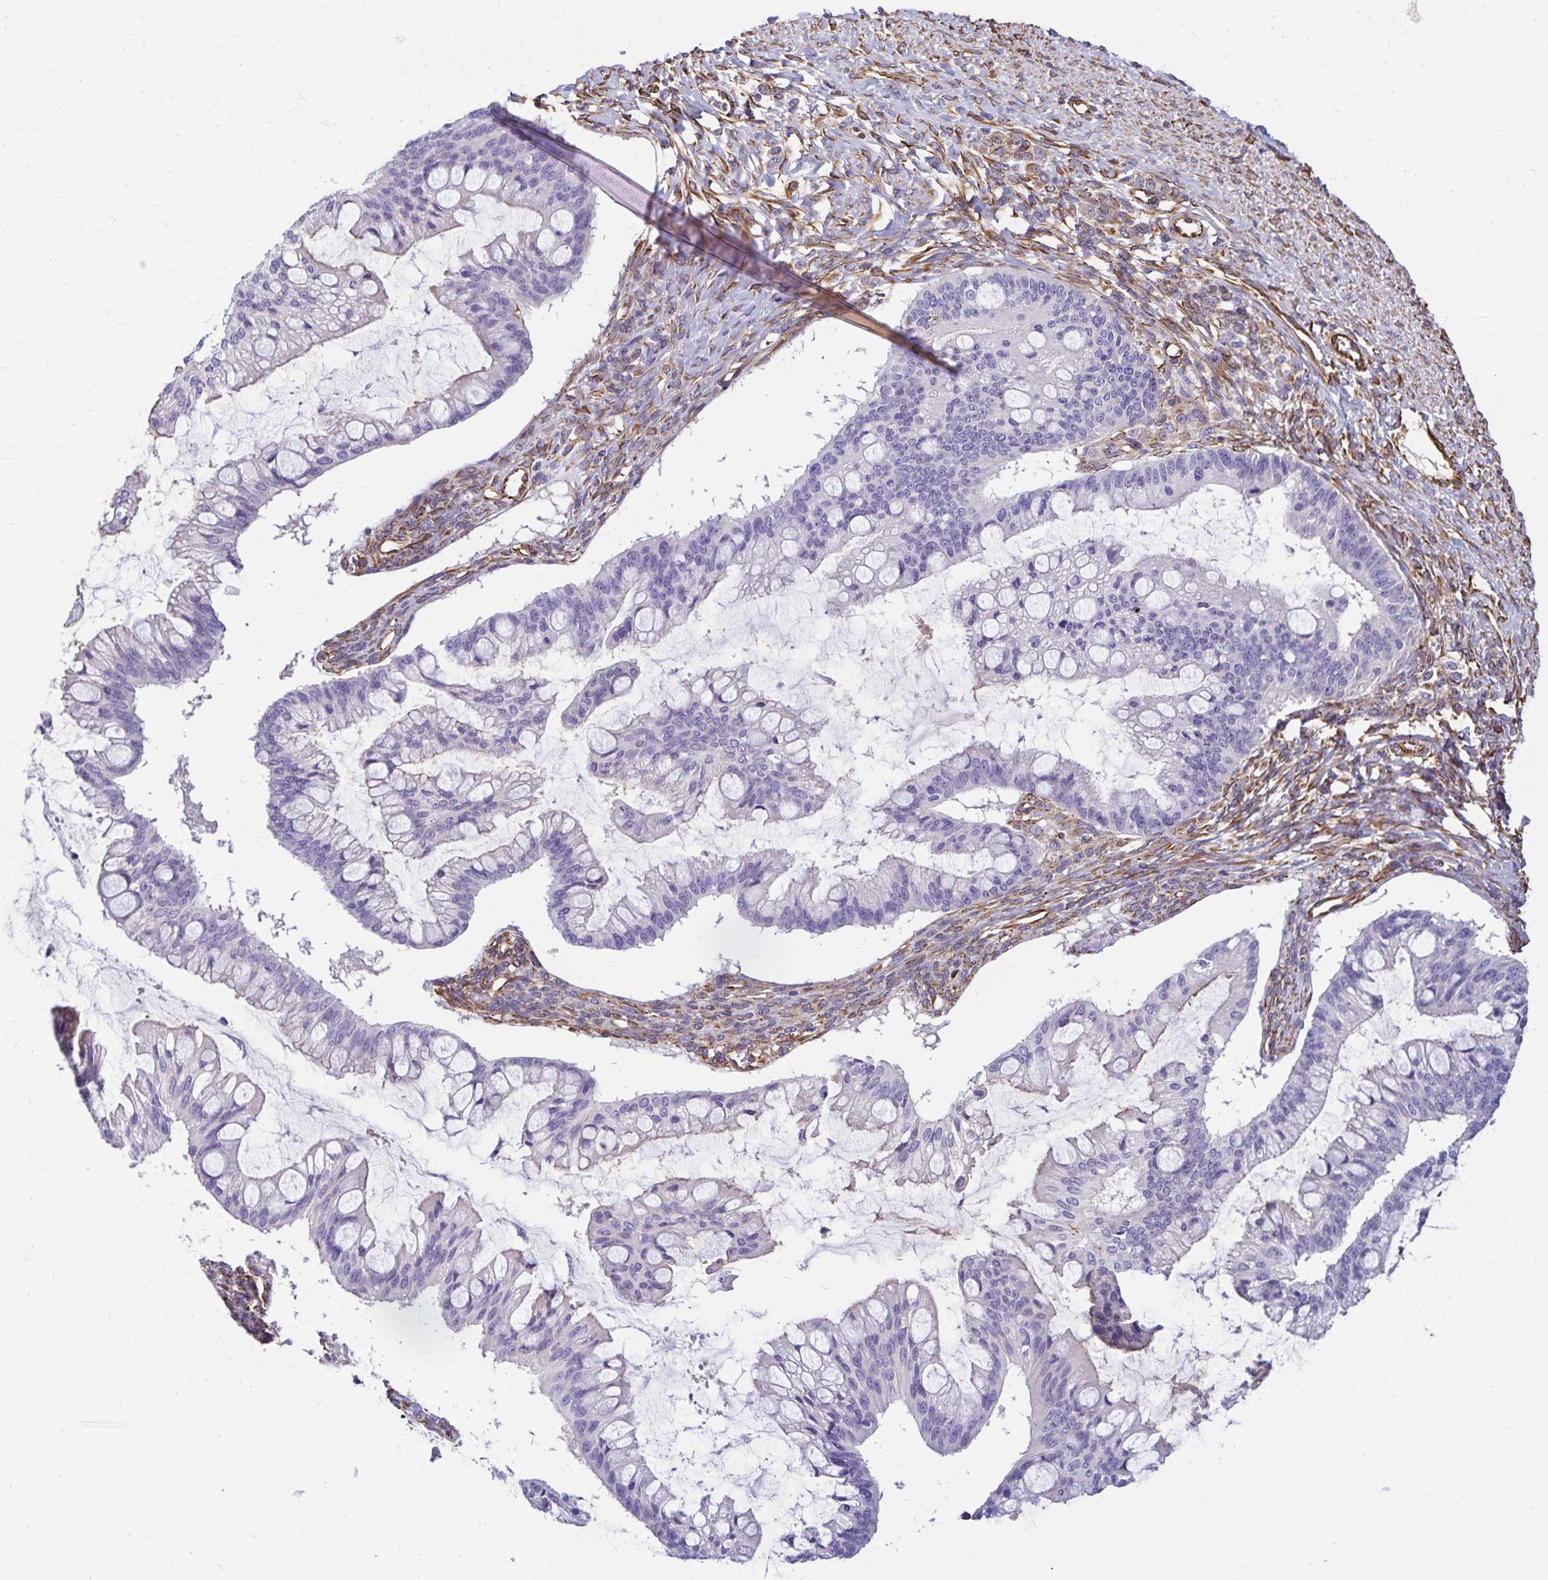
{"staining": {"intensity": "negative", "quantity": "none", "location": "none"}, "tissue": "ovarian cancer", "cell_type": "Tumor cells", "image_type": "cancer", "snomed": [{"axis": "morphology", "description": "Cystadenocarcinoma, mucinous, NOS"}, {"axis": "topography", "description": "Ovary"}], "caption": "Tumor cells show no significant protein expression in ovarian cancer (mucinous cystadenocarcinoma).", "gene": "TRPV6", "patient": {"sex": "female", "age": 73}}